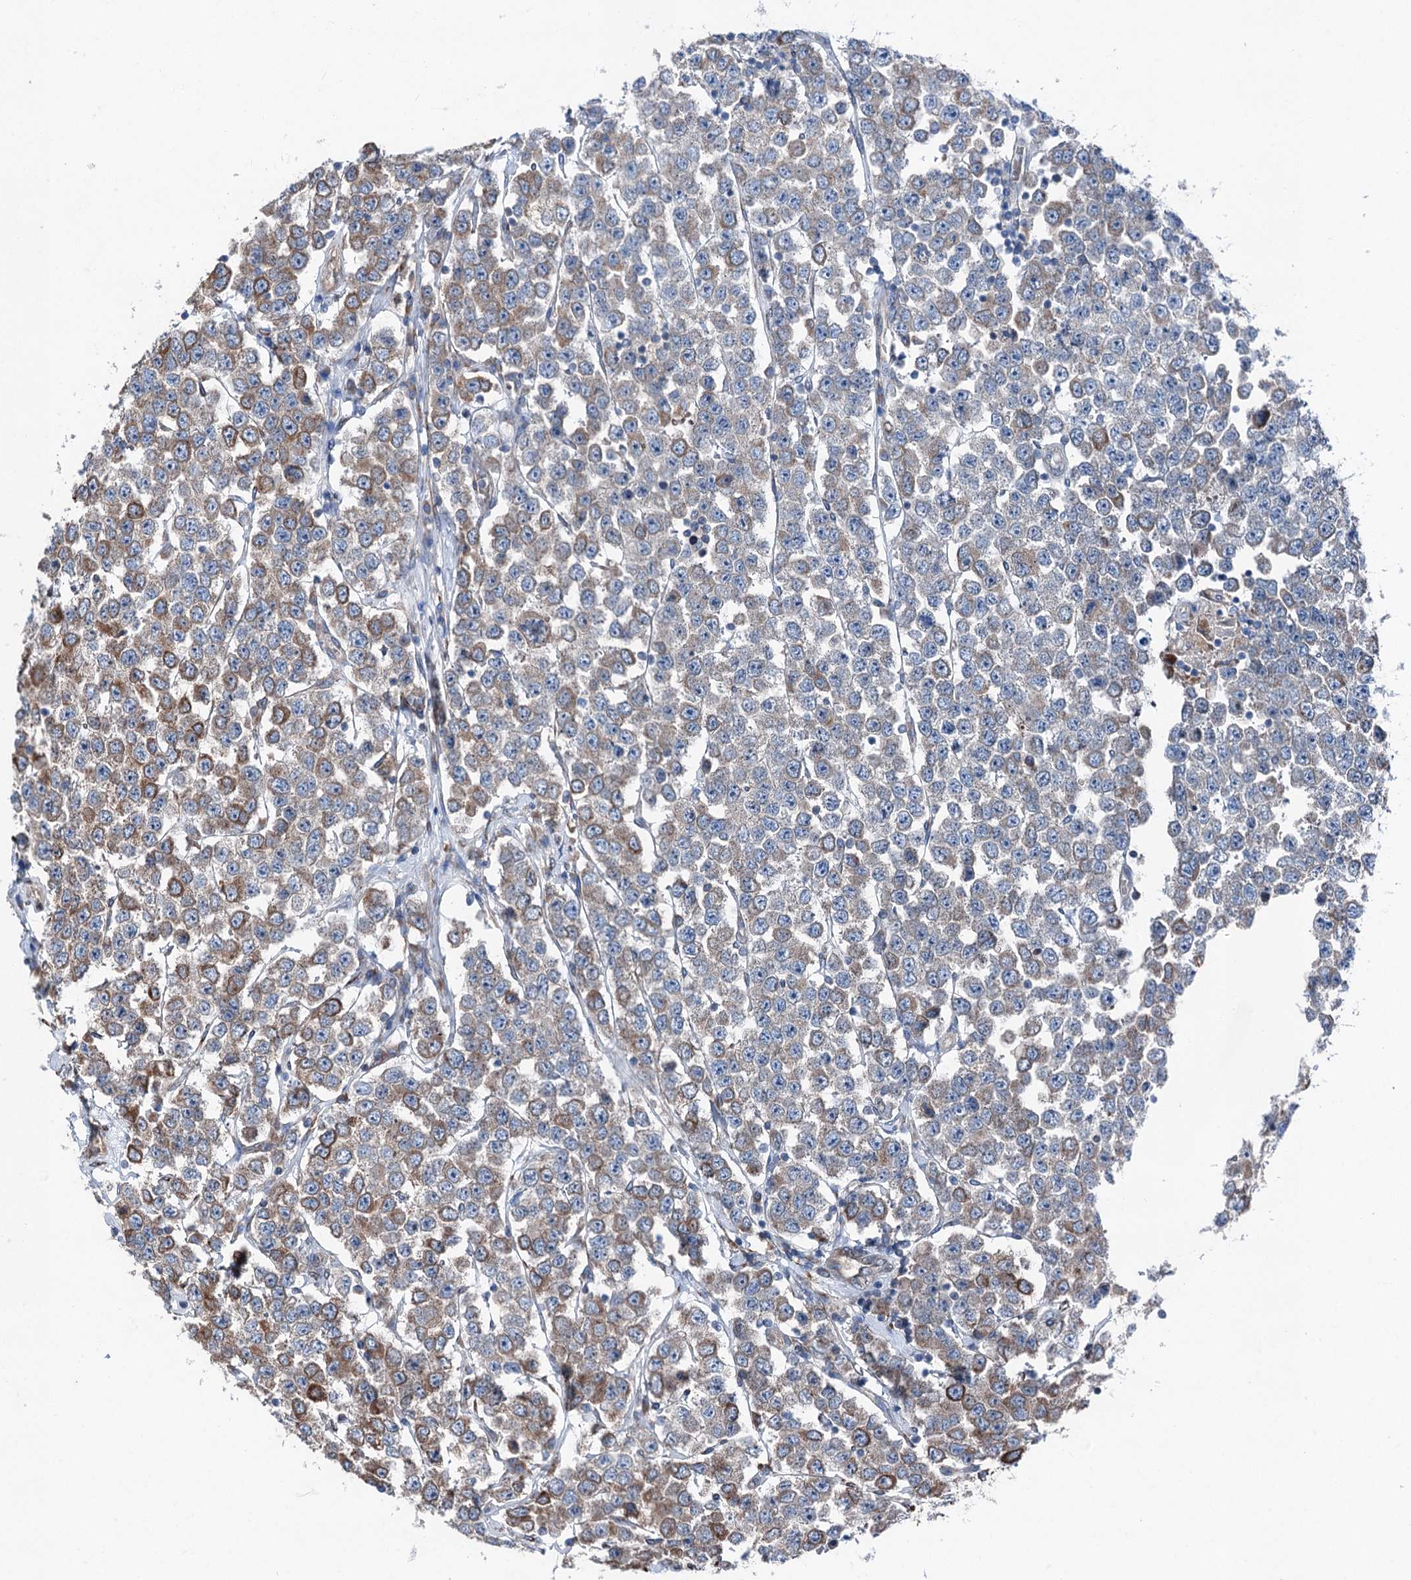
{"staining": {"intensity": "moderate", "quantity": "<25%", "location": "cytoplasmic/membranous"}, "tissue": "testis cancer", "cell_type": "Tumor cells", "image_type": "cancer", "snomed": [{"axis": "morphology", "description": "Seminoma, NOS"}, {"axis": "topography", "description": "Testis"}], "caption": "IHC of human testis cancer (seminoma) displays low levels of moderate cytoplasmic/membranous positivity in approximately <25% of tumor cells.", "gene": "DDIAS", "patient": {"sex": "male", "age": 28}}